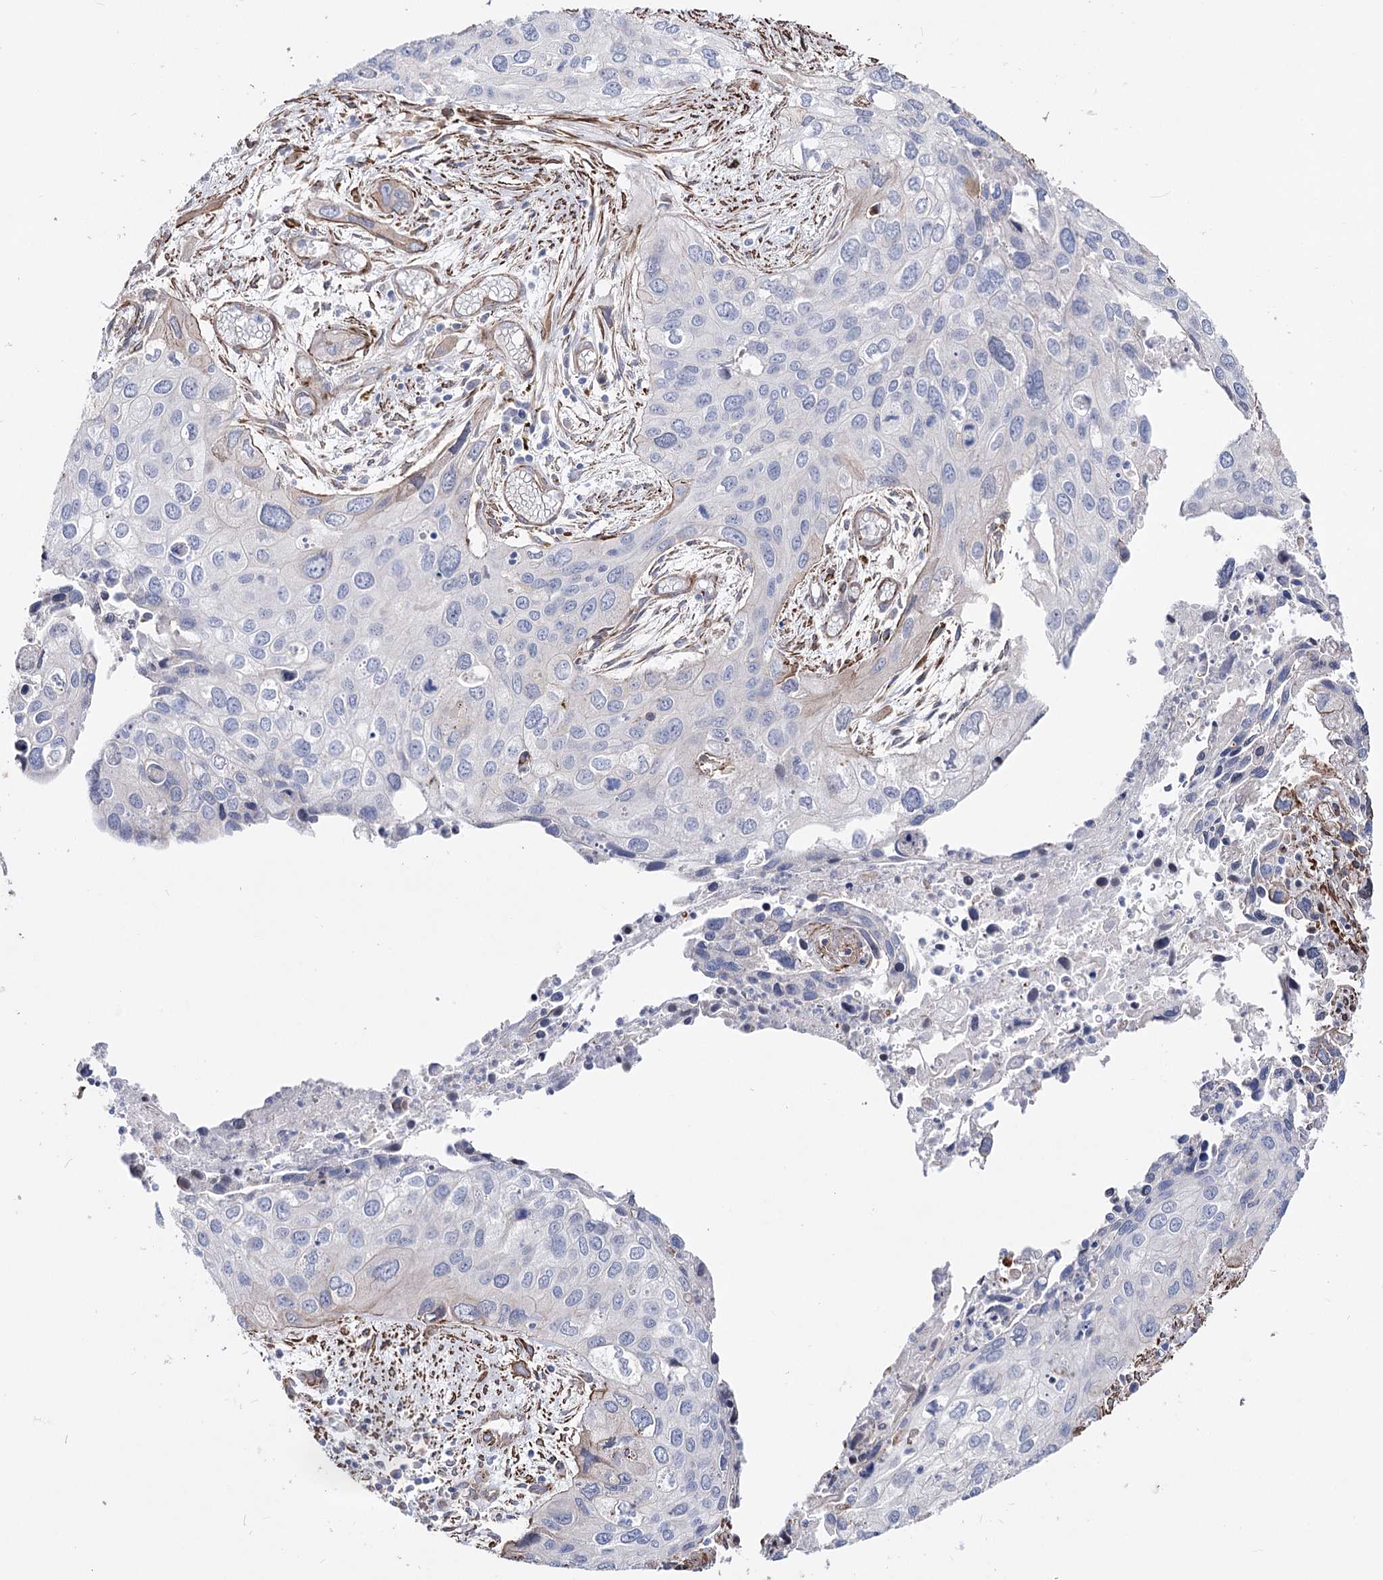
{"staining": {"intensity": "negative", "quantity": "none", "location": "none"}, "tissue": "cervical cancer", "cell_type": "Tumor cells", "image_type": "cancer", "snomed": [{"axis": "morphology", "description": "Squamous cell carcinoma, NOS"}, {"axis": "topography", "description": "Cervix"}], "caption": "DAB (3,3'-diaminobenzidine) immunohistochemical staining of human cervical cancer (squamous cell carcinoma) exhibits no significant expression in tumor cells.", "gene": "ARHGAP20", "patient": {"sex": "female", "age": 55}}